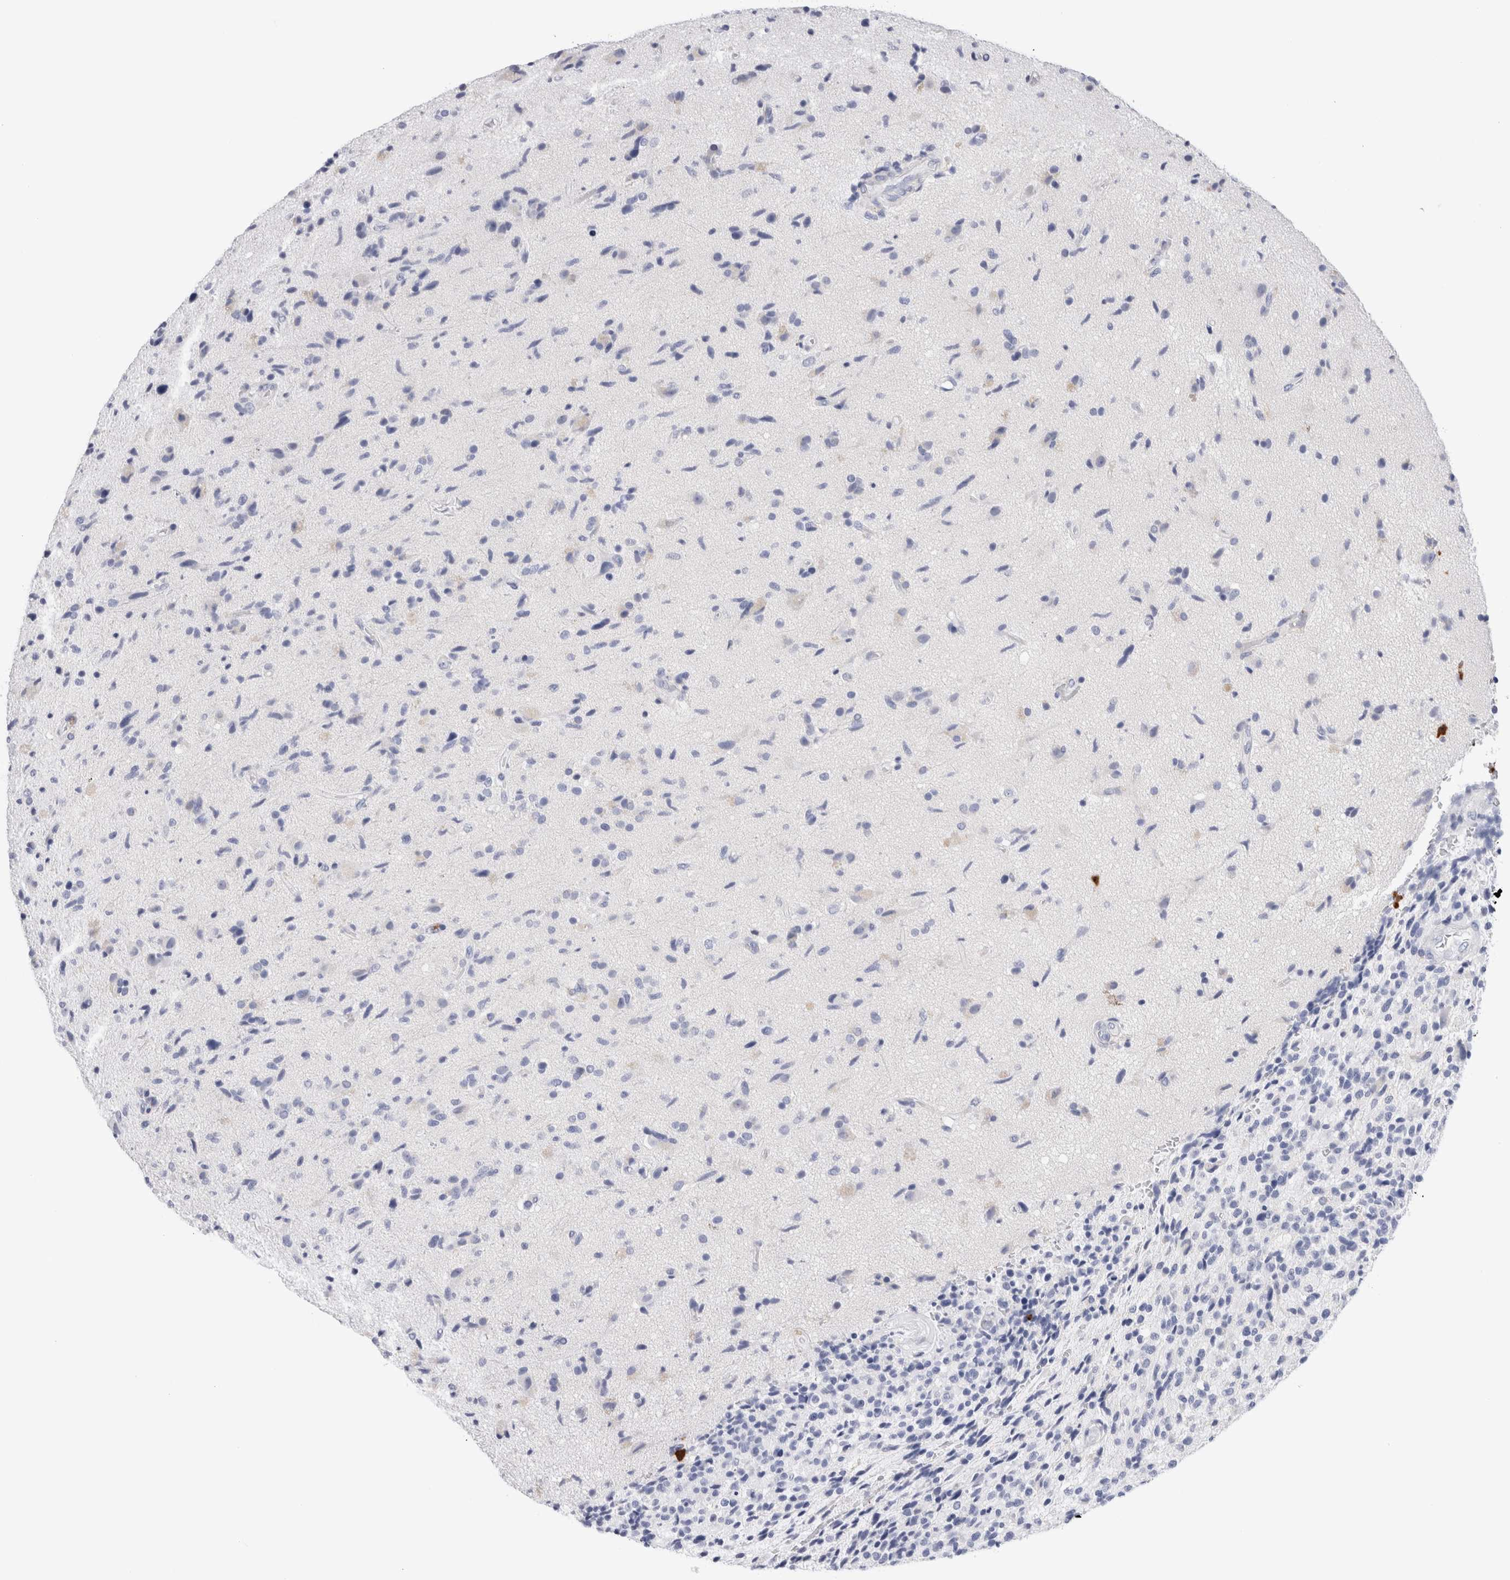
{"staining": {"intensity": "negative", "quantity": "none", "location": "none"}, "tissue": "glioma", "cell_type": "Tumor cells", "image_type": "cancer", "snomed": [{"axis": "morphology", "description": "Glioma, malignant, High grade"}, {"axis": "topography", "description": "Brain"}], "caption": "IHC image of neoplastic tissue: glioma stained with DAB (3,3'-diaminobenzidine) exhibits no significant protein positivity in tumor cells.", "gene": "SLC10A5", "patient": {"sex": "male", "age": 72}}